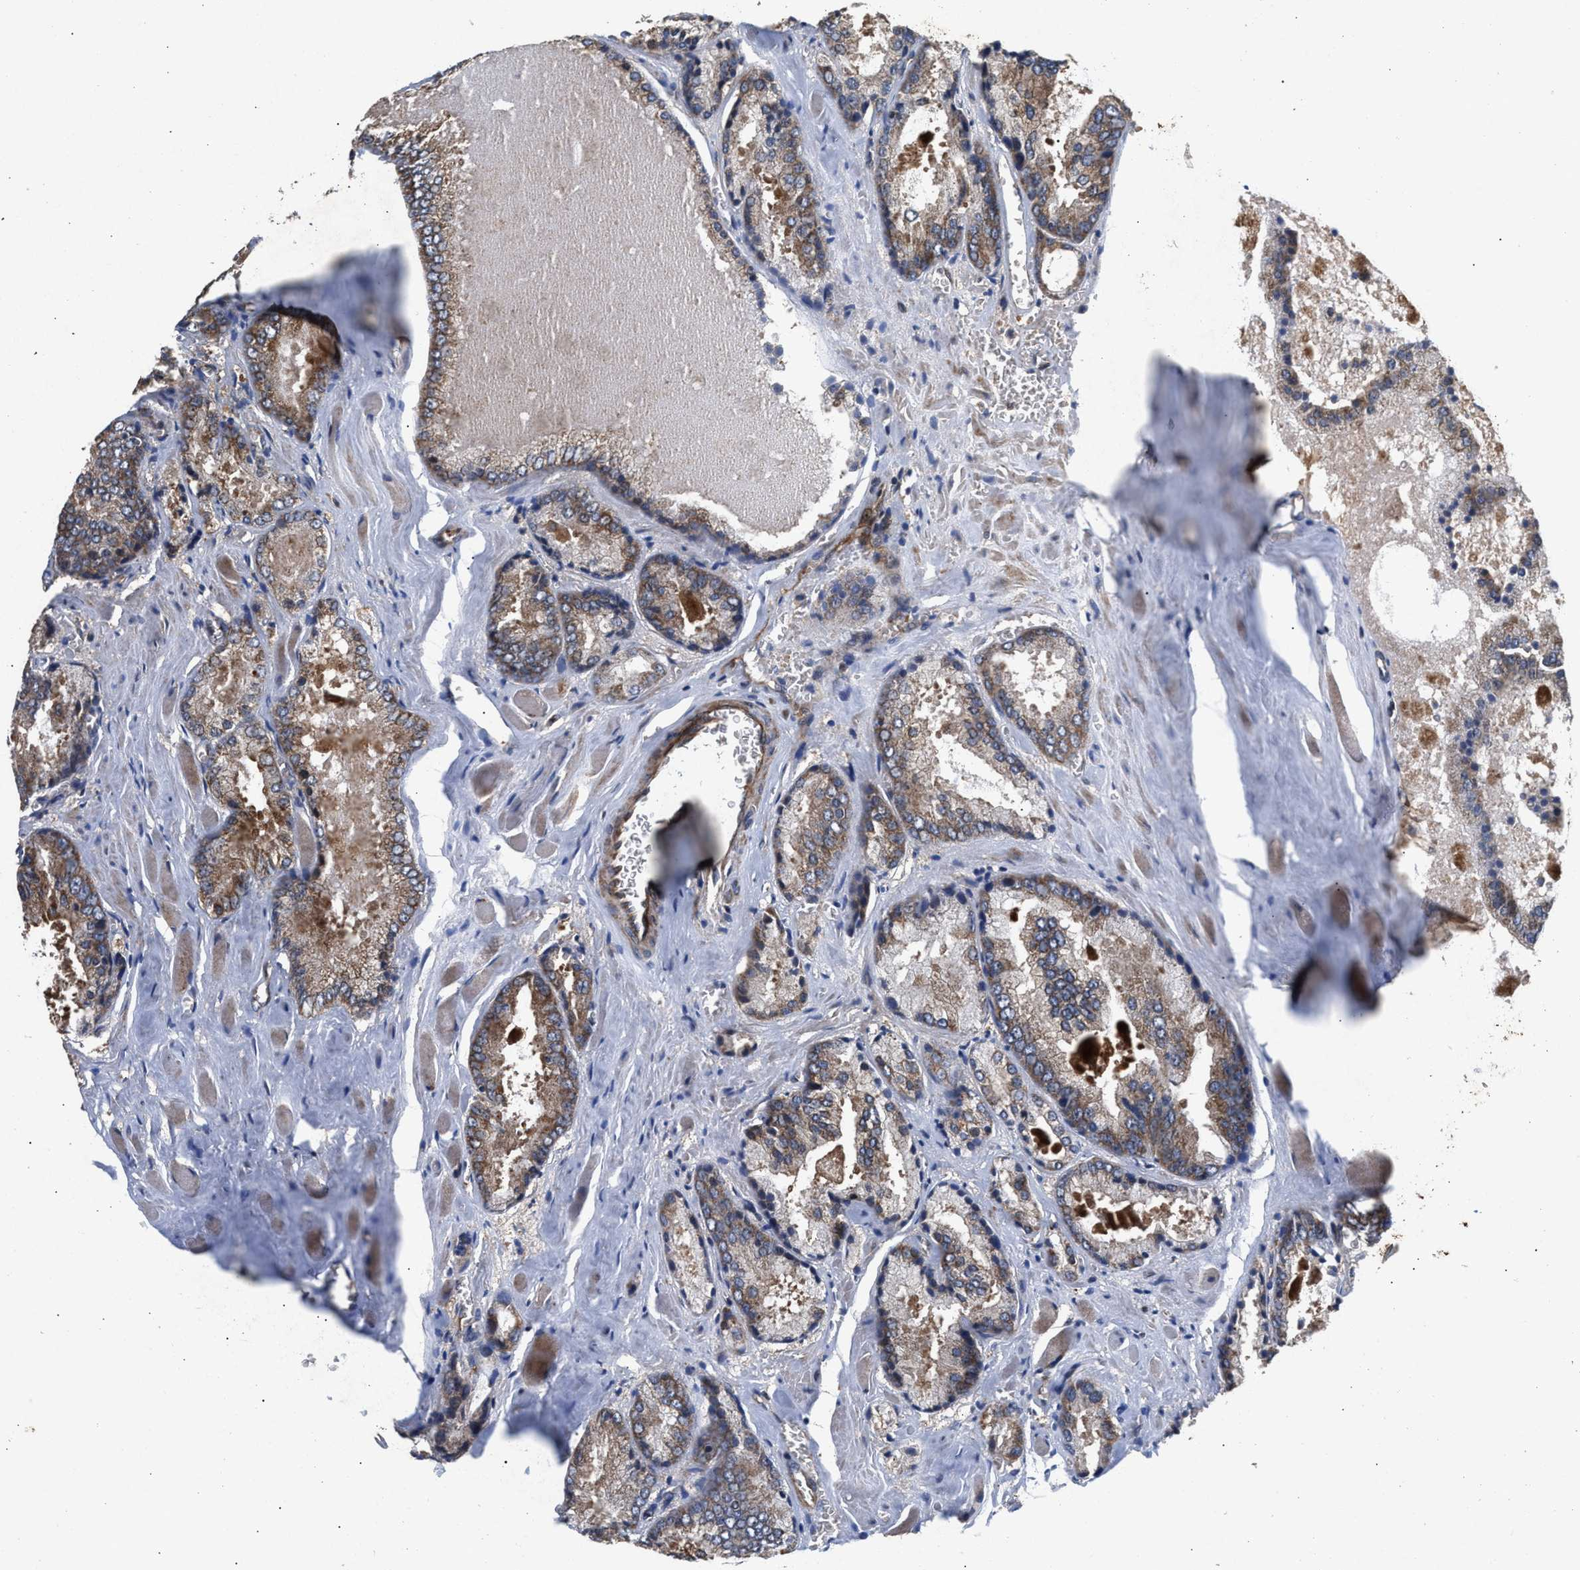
{"staining": {"intensity": "moderate", "quantity": ">75%", "location": "cytoplasmic/membranous"}, "tissue": "prostate cancer", "cell_type": "Tumor cells", "image_type": "cancer", "snomed": [{"axis": "morphology", "description": "Adenocarcinoma, Low grade"}, {"axis": "topography", "description": "Prostate"}], "caption": "Moderate cytoplasmic/membranous staining is seen in approximately >75% of tumor cells in prostate low-grade adenocarcinoma. The protein is shown in brown color, while the nuclei are stained blue.", "gene": "NFKB2", "patient": {"sex": "male", "age": 64}}